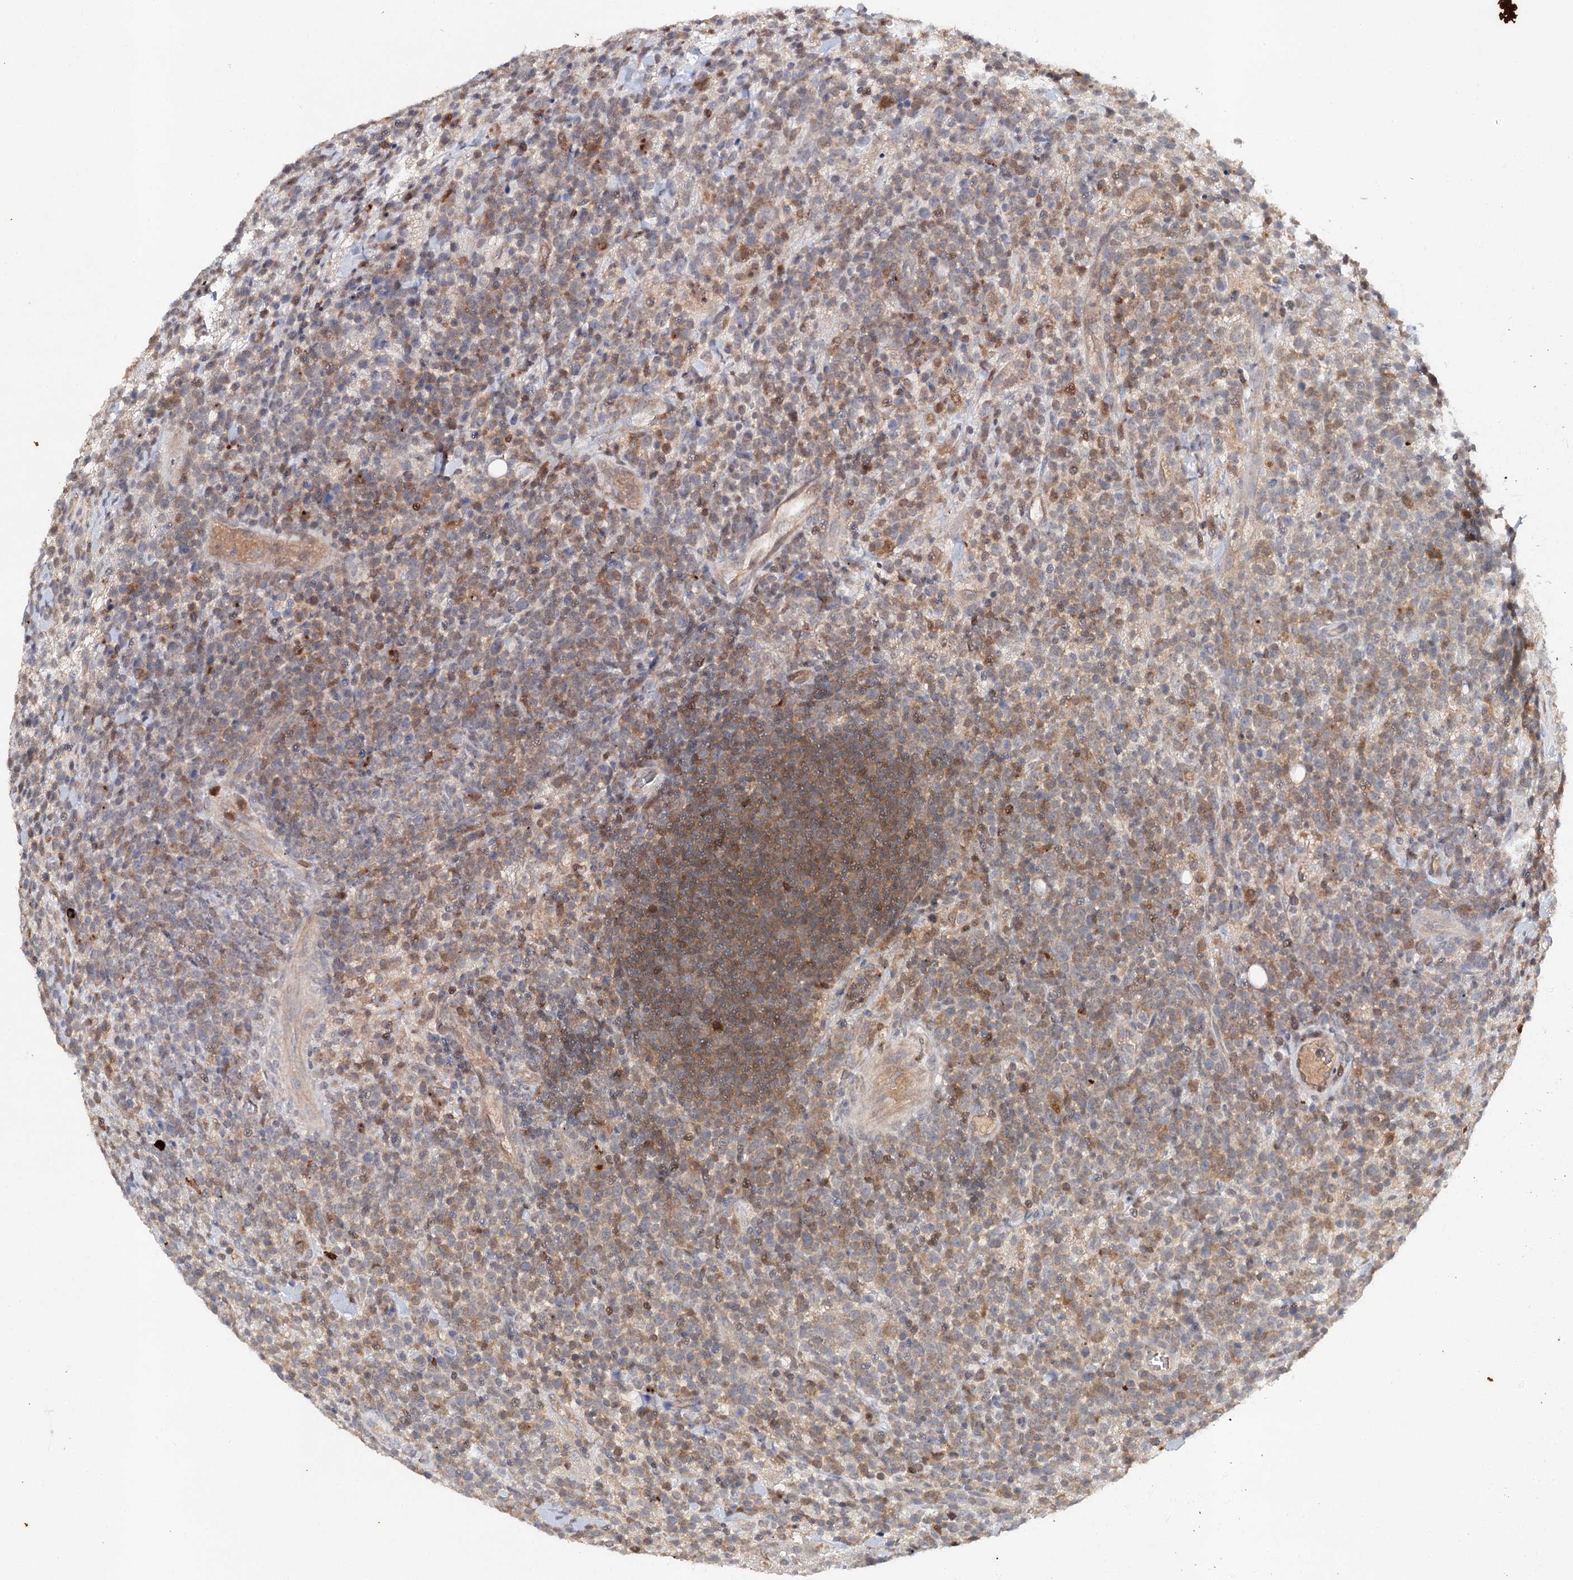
{"staining": {"intensity": "weak", "quantity": "<25%", "location": "cytoplasmic/membranous"}, "tissue": "lymphoma", "cell_type": "Tumor cells", "image_type": "cancer", "snomed": [{"axis": "morphology", "description": "Malignant lymphoma, non-Hodgkin's type, High grade"}, {"axis": "topography", "description": "Colon"}], "caption": "Immunohistochemistry (IHC) micrograph of neoplastic tissue: human lymphoma stained with DAB (3,3'-diaminobenzidine) displays no significant protein expression in tumor cells. The staining was performed using DAB (3,3'-diaminobenzidine) to visualize the protein expression in brown, while the nuclei were stained in blue with hematoxylin (Magnification: 20x).", "gene": "SLC41A2", "patient": {"sex": "female", "age": 53}}